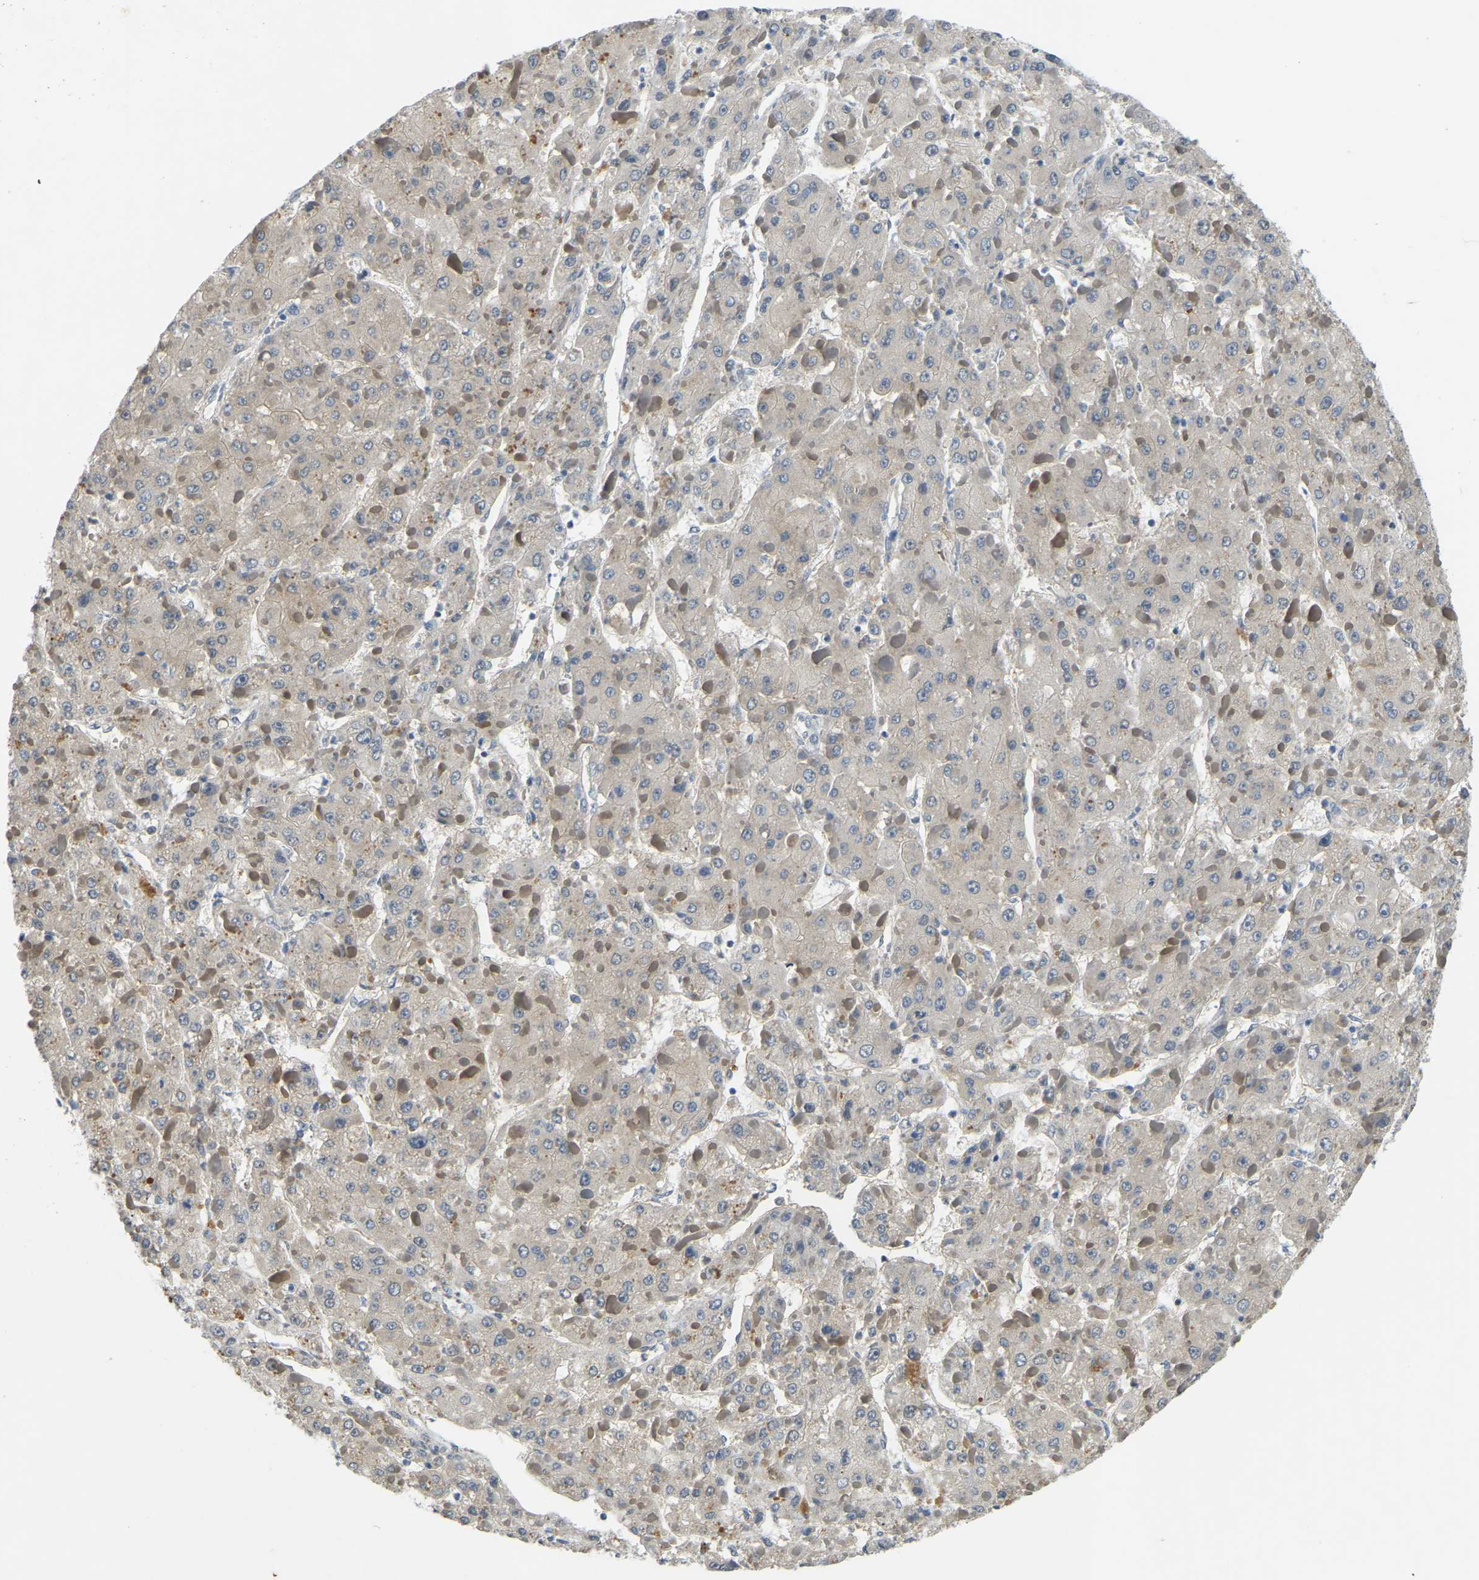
{"staining": {"intensity": "negative", "quantity": "none", "location": "none"}, "tissue": "liver cancer", "cell_type": "Tumor cells", "image_type": "cancer", "snomed": [{"axis": "morphology", "description": "Carcinoma, Hepatocellular, NOS"}, {"axis": "topography", "description": "Liver"}], "caption": "Tumor cells are negative for brown protein staining in liver hepatocellular carcinoma.", "gene": "AHNAK", "patient": {"sex": "female", "age": 73}}